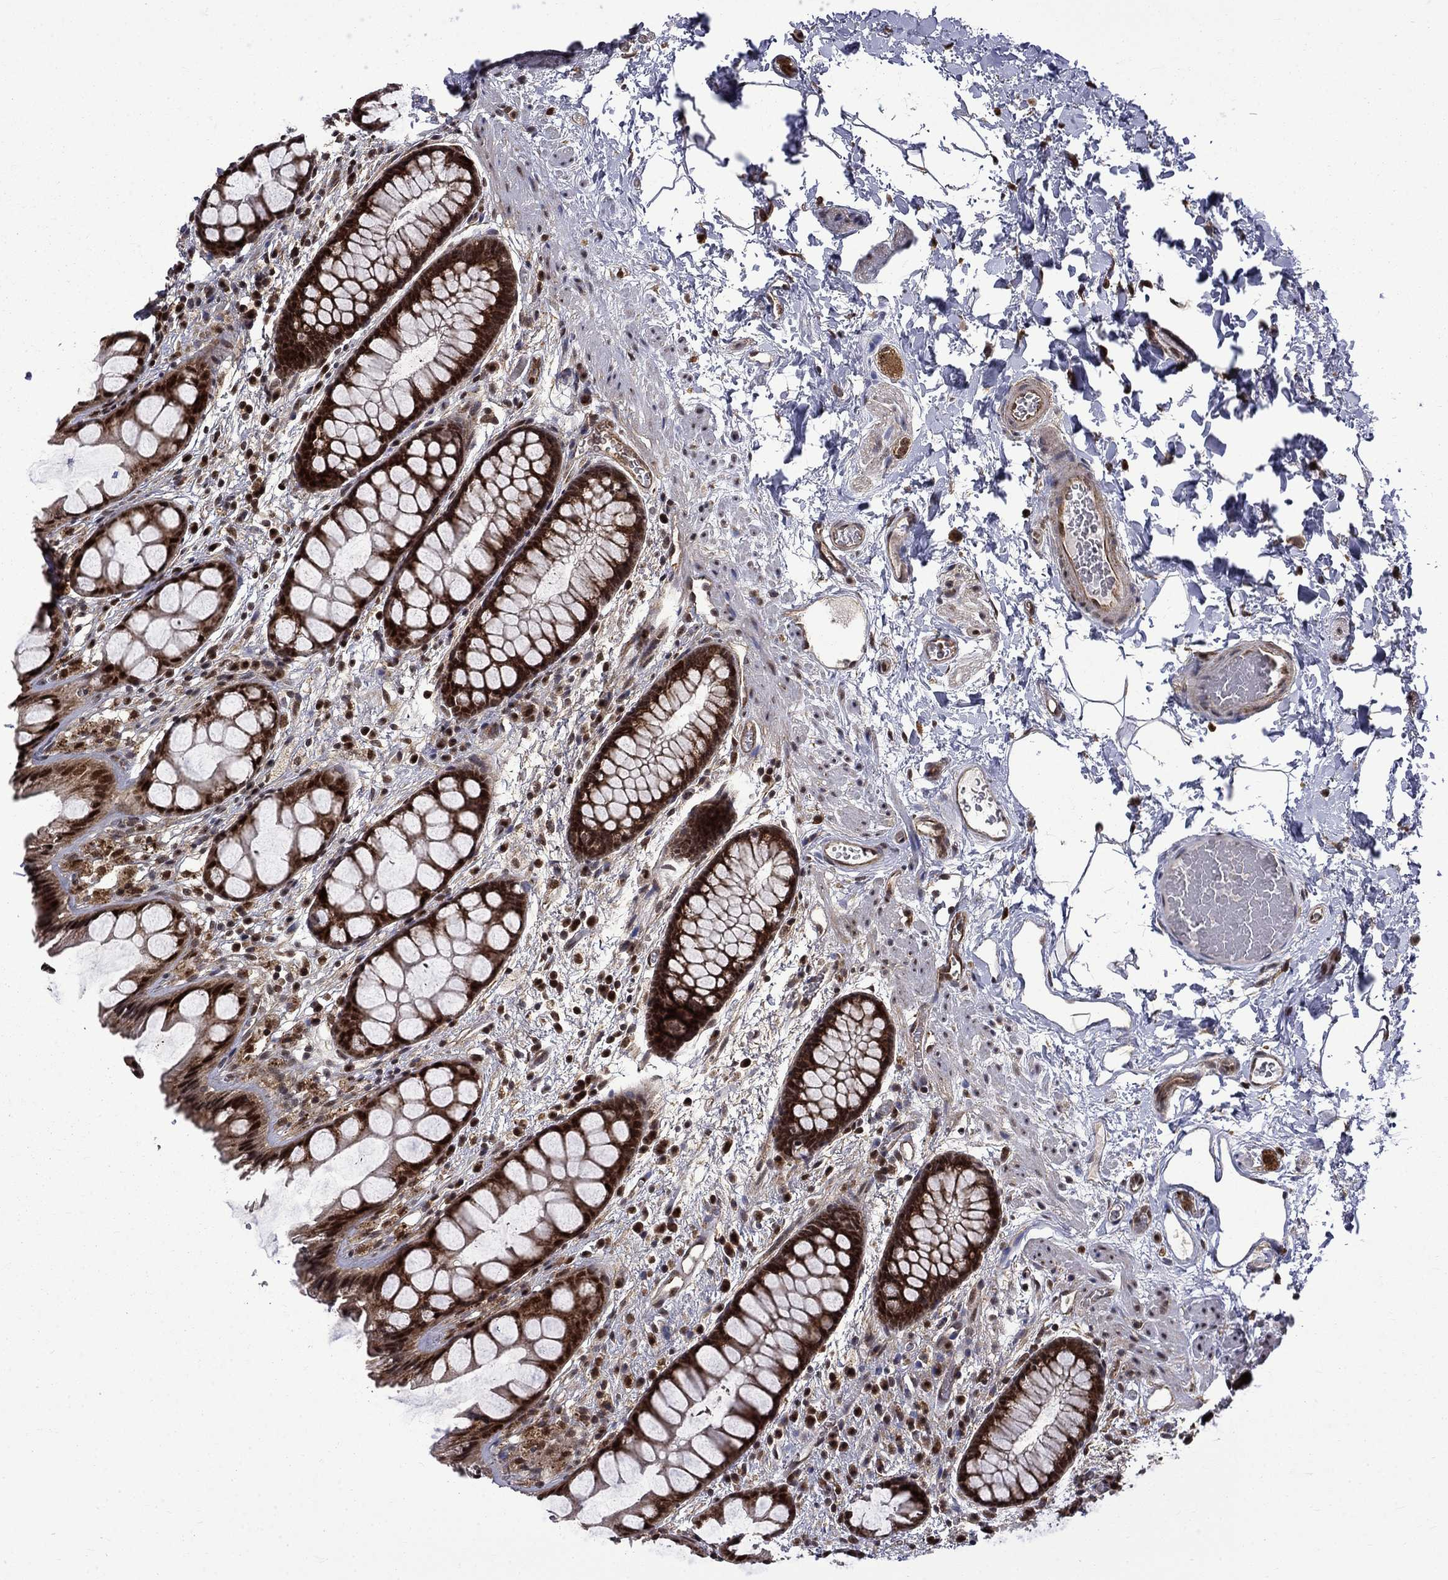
{"staining": {"intensity": "strong", "quantity": ">75%", "location": "cytoplasmic/membranous,nuclear"}, "tissue": "rectum", "cell_type": "Glandular cells", "image_type": "normal", "snomed": [{"axis": "morphology", "description": "Normal tissue, NOS"}, {"axis": "topography", "description": "Rectum"}], "caption": "Glandular cells exhibit high levels of strong cytoplasmic/membranous,nuclear expression in about >75% of cells in benign human rectum.", "gene": "KPNA3", "patient": {"sex": "female", "age": 62}}